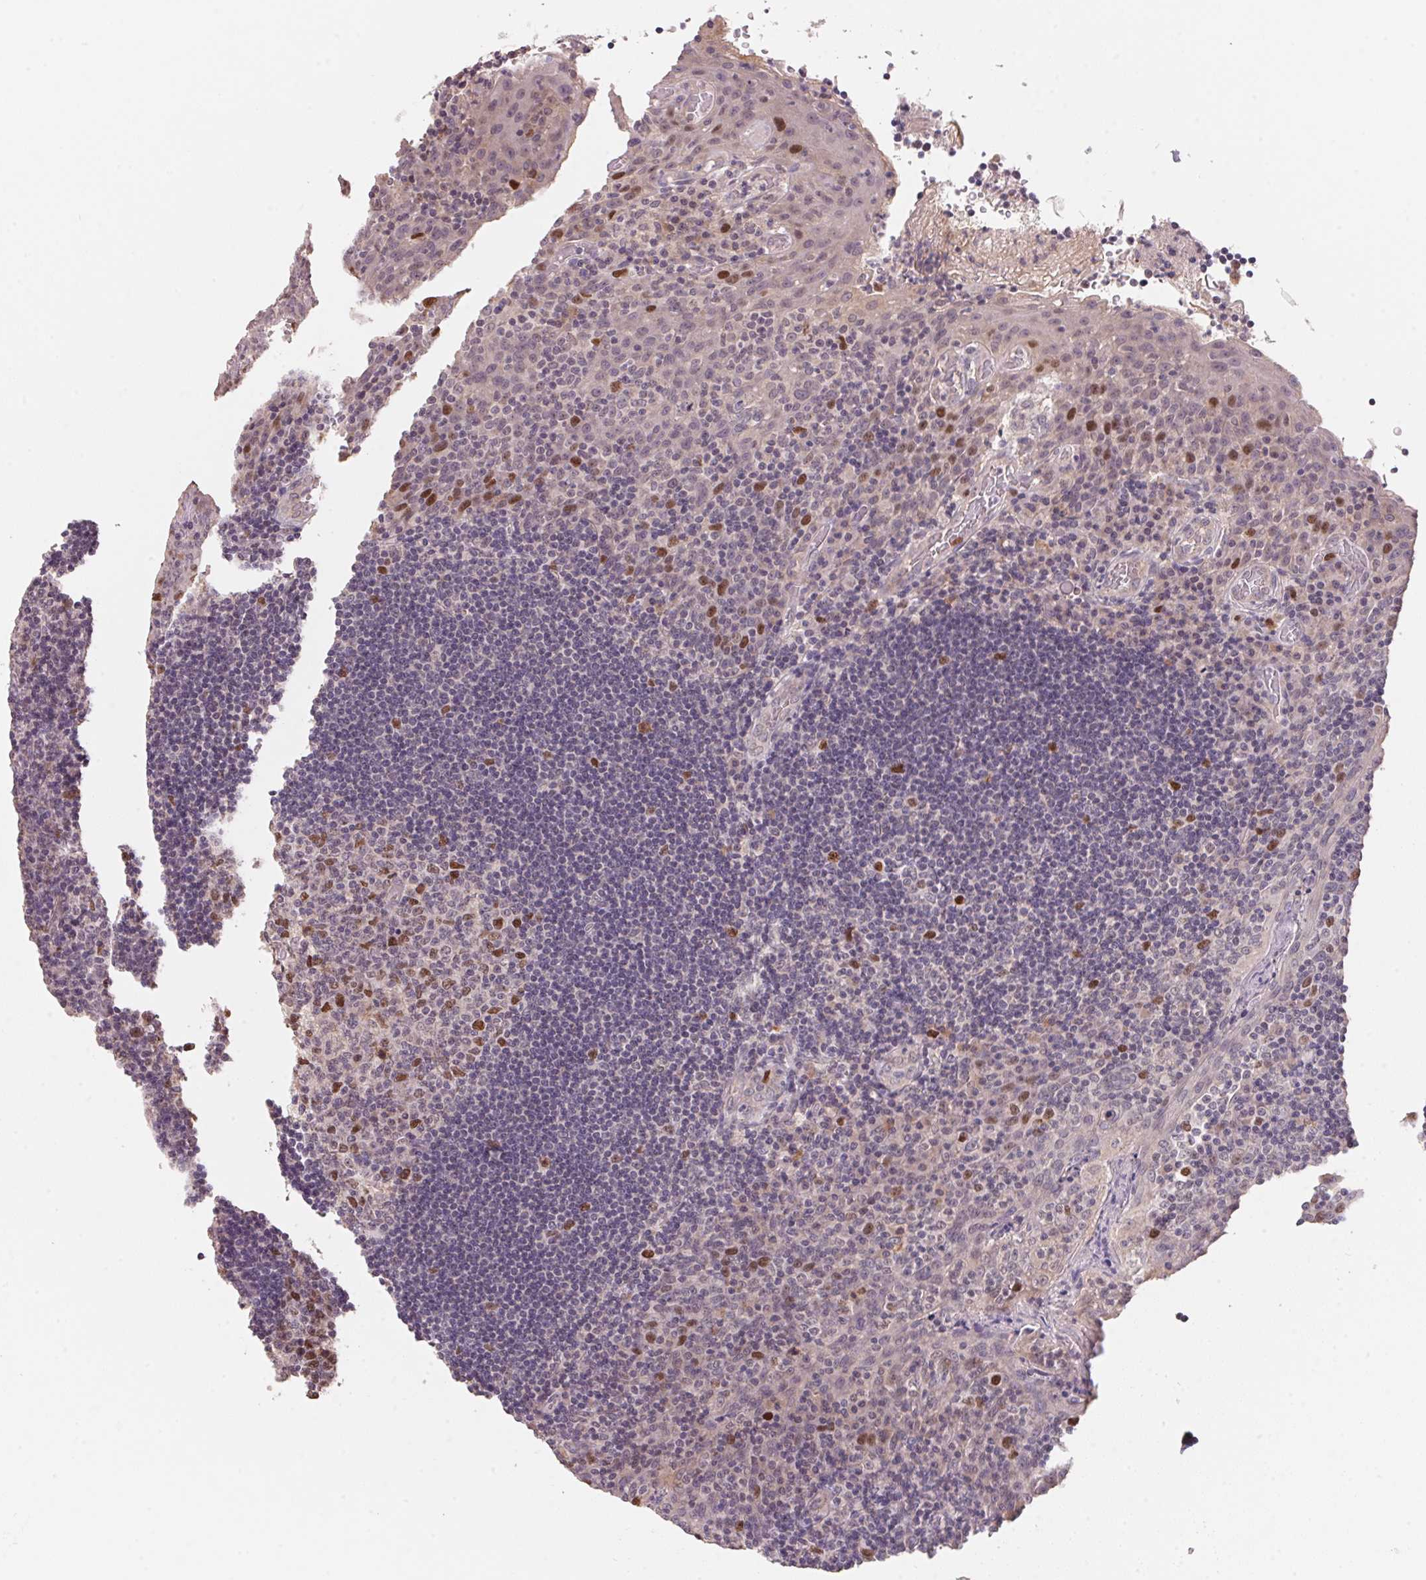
{"staining": {"intensity": "negative", "quantity": "none", "location": "none"}, "tissue": "tonsil", "cell_type": "Germinal center cells", "image_type": "normal", "snomed": [{"axis": "morphology", "description": "Normal tissue, NOS"}, {"axis": "topography", "description": "Tonsil"}], "caption": "Tonsil stained for a protein using IHC shows no staining germinal center cells.", "gene": "KIFC1", "patient": {"sex": "male", "age": 17}}